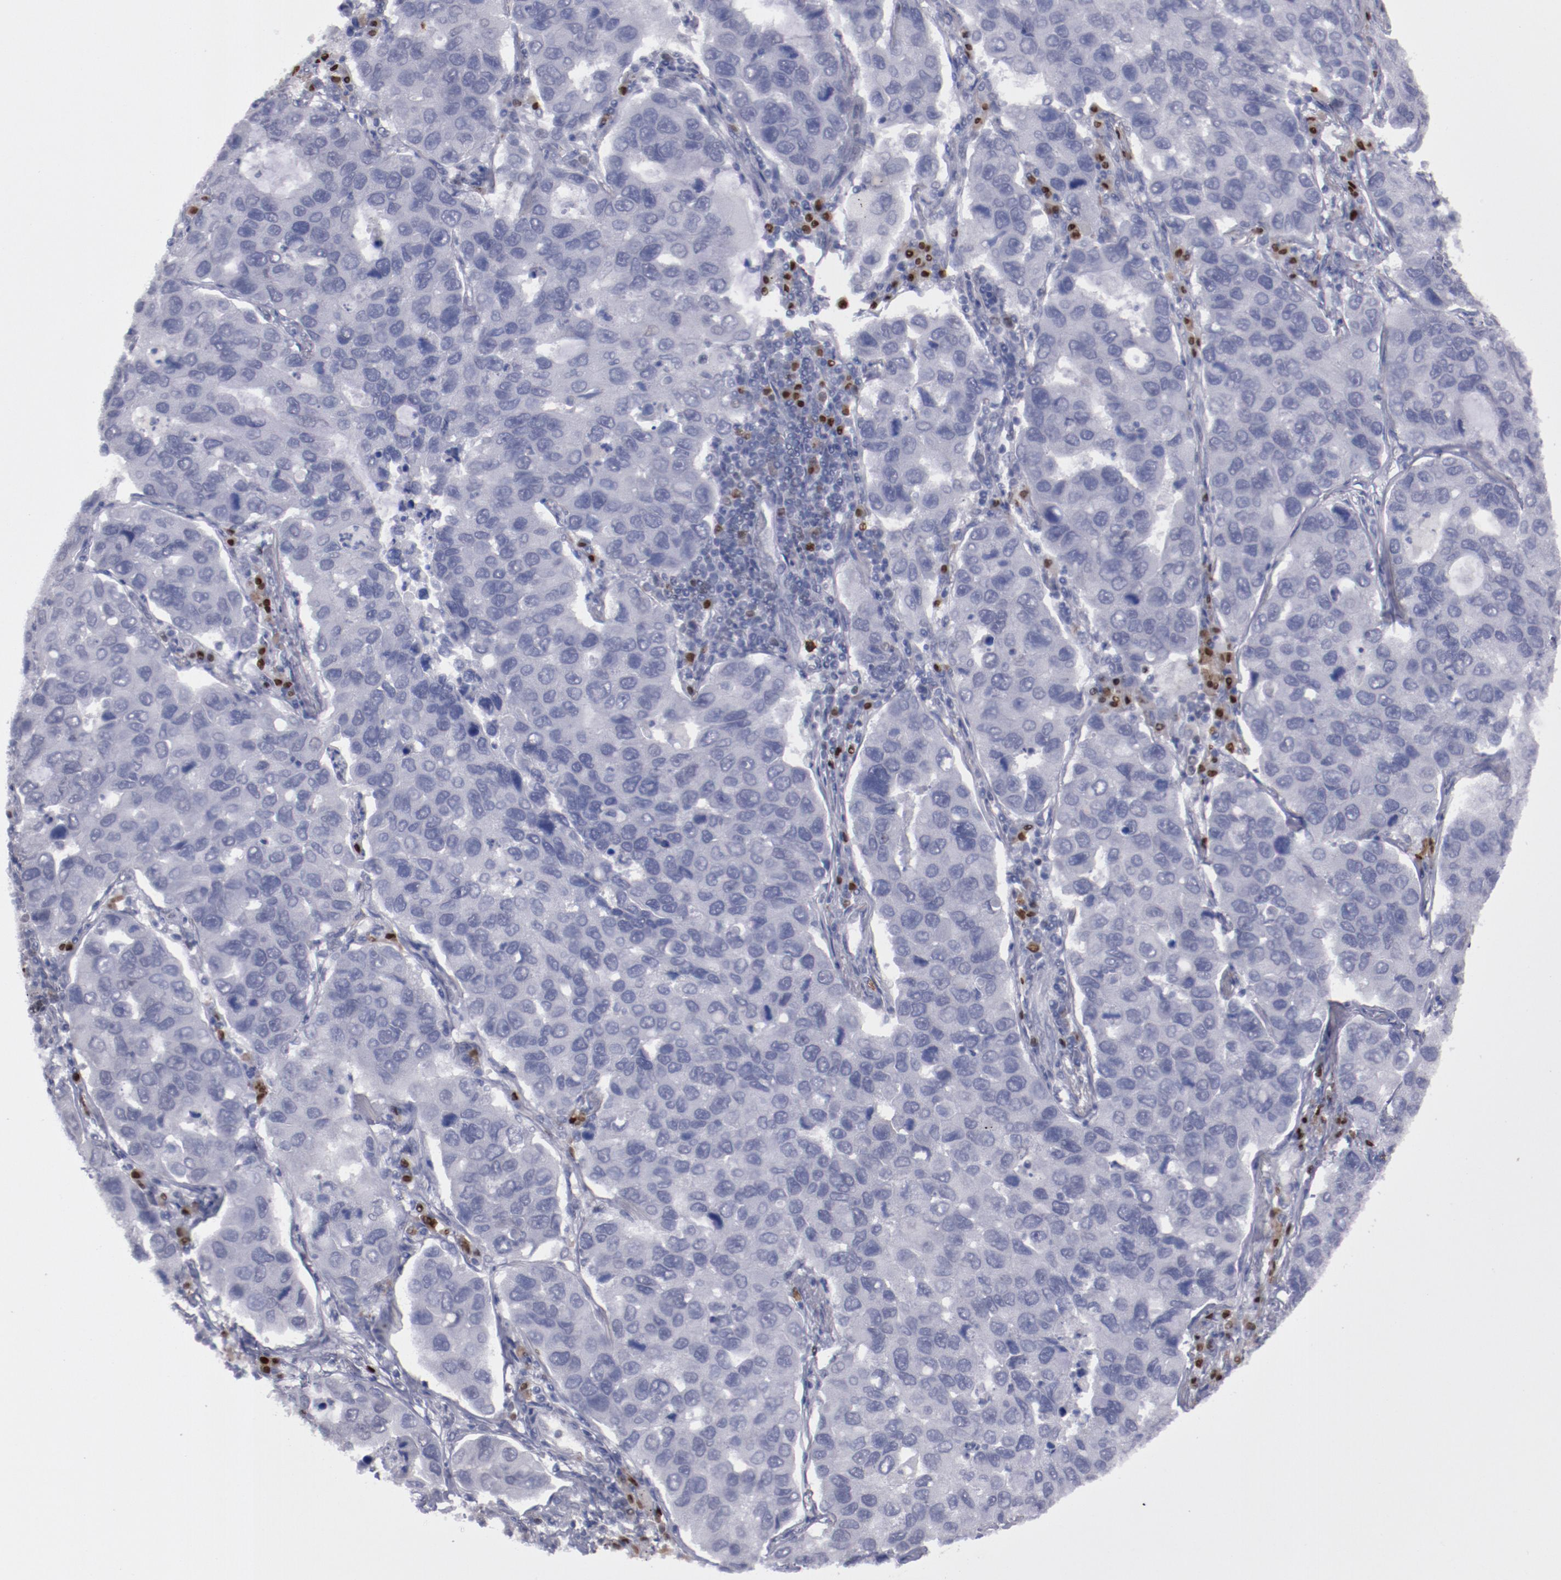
{"staining": {"intensity": "negative", "quantity": "none", "location": "none"}, "tissue": "lung cancer", "cell_type": "Tumor cells", "image_type": "cancer", "snomed": [{"axis": "morphology", "description": "Adenocarcinoma, NOS"}, {"axis": "topography", "description": "Lung"}], "caption": "This photomicrograph is of lung cancer (adenocarcinoma) stained with immunohistochemistry to label a protein in brown with the nuclei are counter-stained blue. There is no expression in tumor cells.", "gene": "IRF4", "patient": {"sex": "male", "age": 64}}